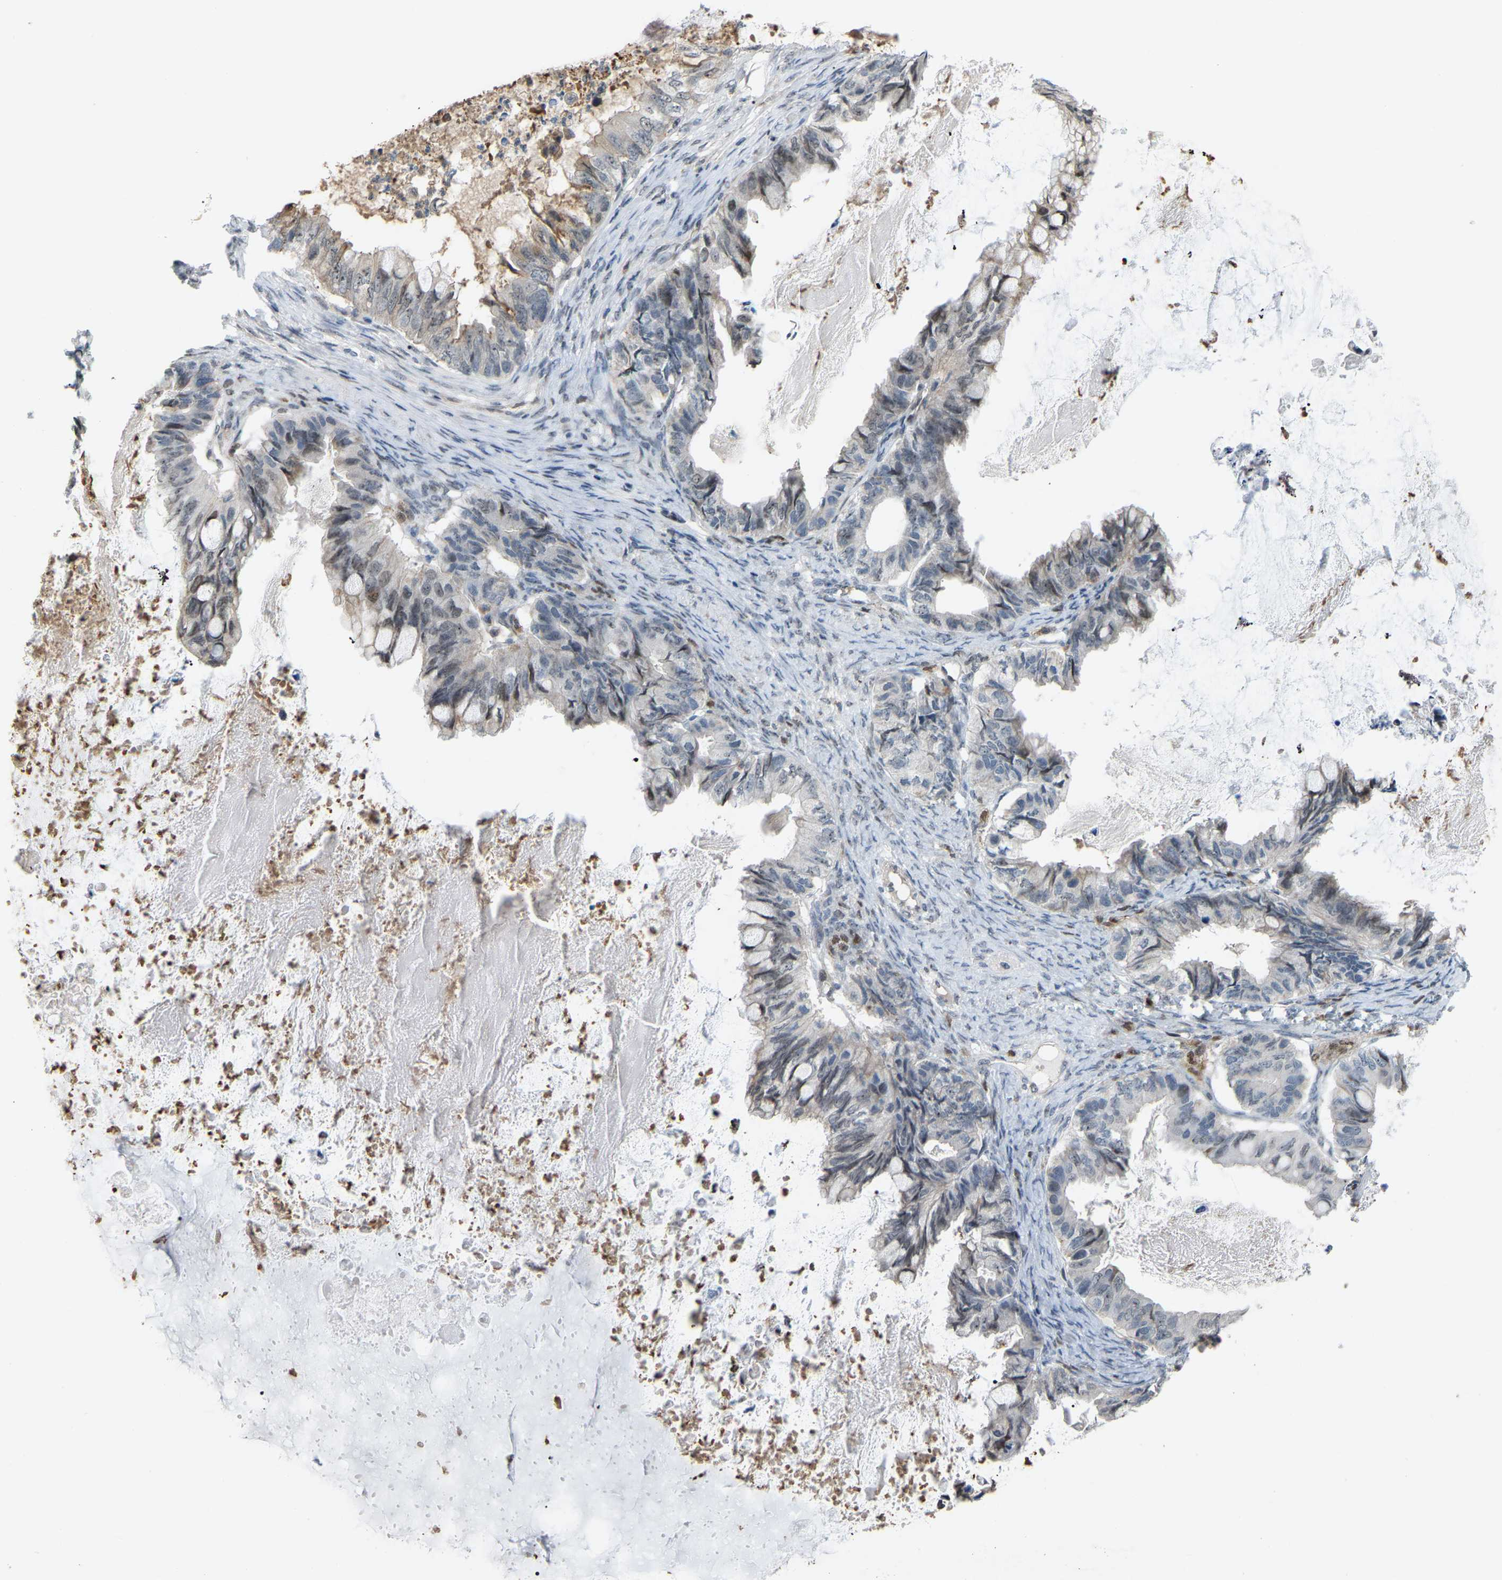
{"staining": {"intensity": "negative", "quantity": "none", "location": "none"}, "tissue": "ovarian cancer", "cell_type": "Tumor cells", "image_type": "cancer", "snomed": [{"axis": "morphology", "description": "Cystadenocarcinoma, mucinous, NOS"}, {"axis": "topography", "description": "Ovary"}], "caption": "Immunohistochemical staining of ovarian cancer exhibits no significant expression in tumor cells. Nuclei are stained in blue.", "gene": "CROT", "patient": {"sex": "female", "age": 80}}